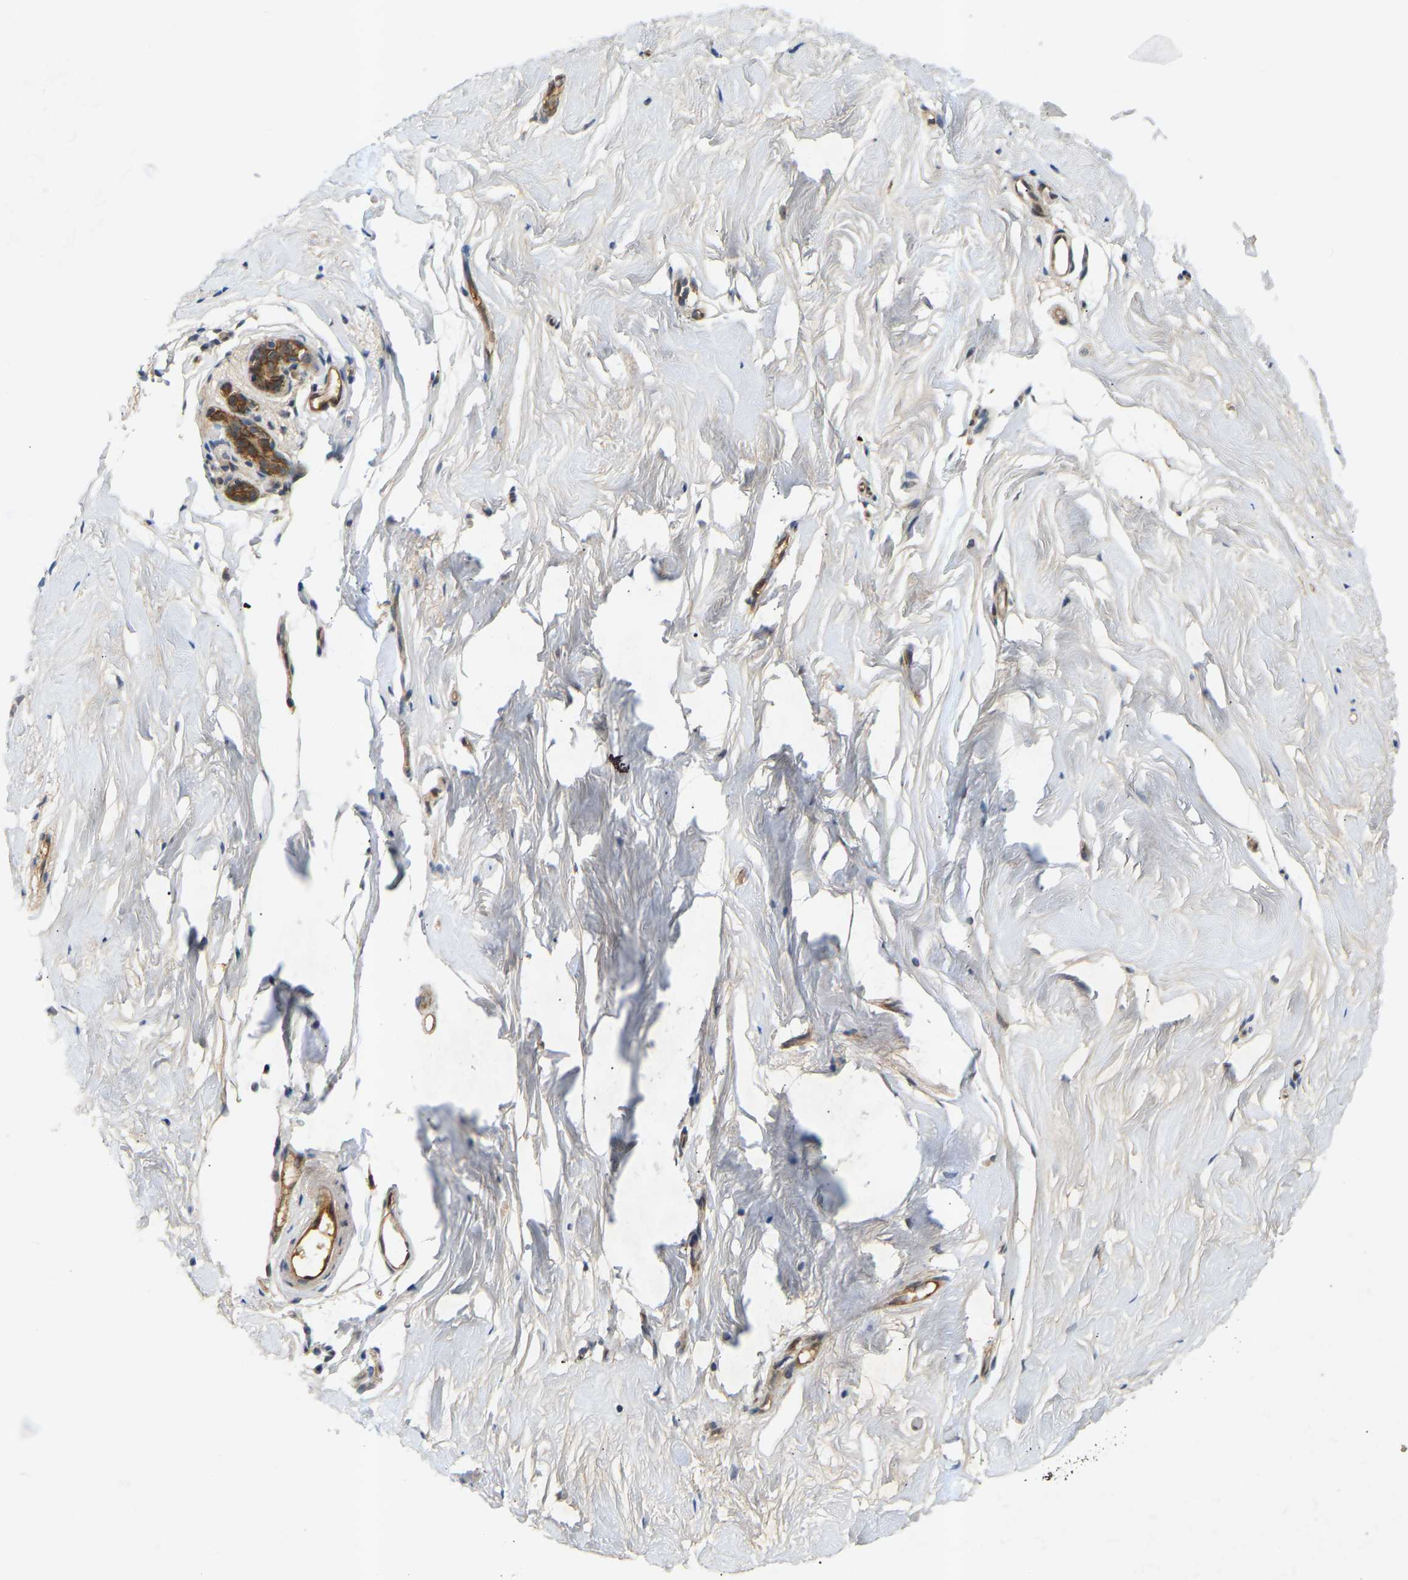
{"staining": {"intensity": "moderate", "quantity": "<25%", "location": "cytoplasmic/membranous"}, "tissue": "breast", "cell_type": "Adipocytes", "image_type": "normal", "snomed": [{"axis": "morphology", "description": "Normal tissue, NOS"}, {"axis": "topography", "description": "Breast"}], "caption": "The micrograph demonstrates immunohistochemical staining of normal breast. There is moderate cytoplasmic/membranous staining is appreciated in about <25% of adipocytes. (Stains: DAB (3,3'-diaminobenzidine) in brown, nuclei in blue, Microscopy: brightfield microscopy at high magnification).", "gene": "ATP5MF", "patient": {"sex": "female", "age": 62}}